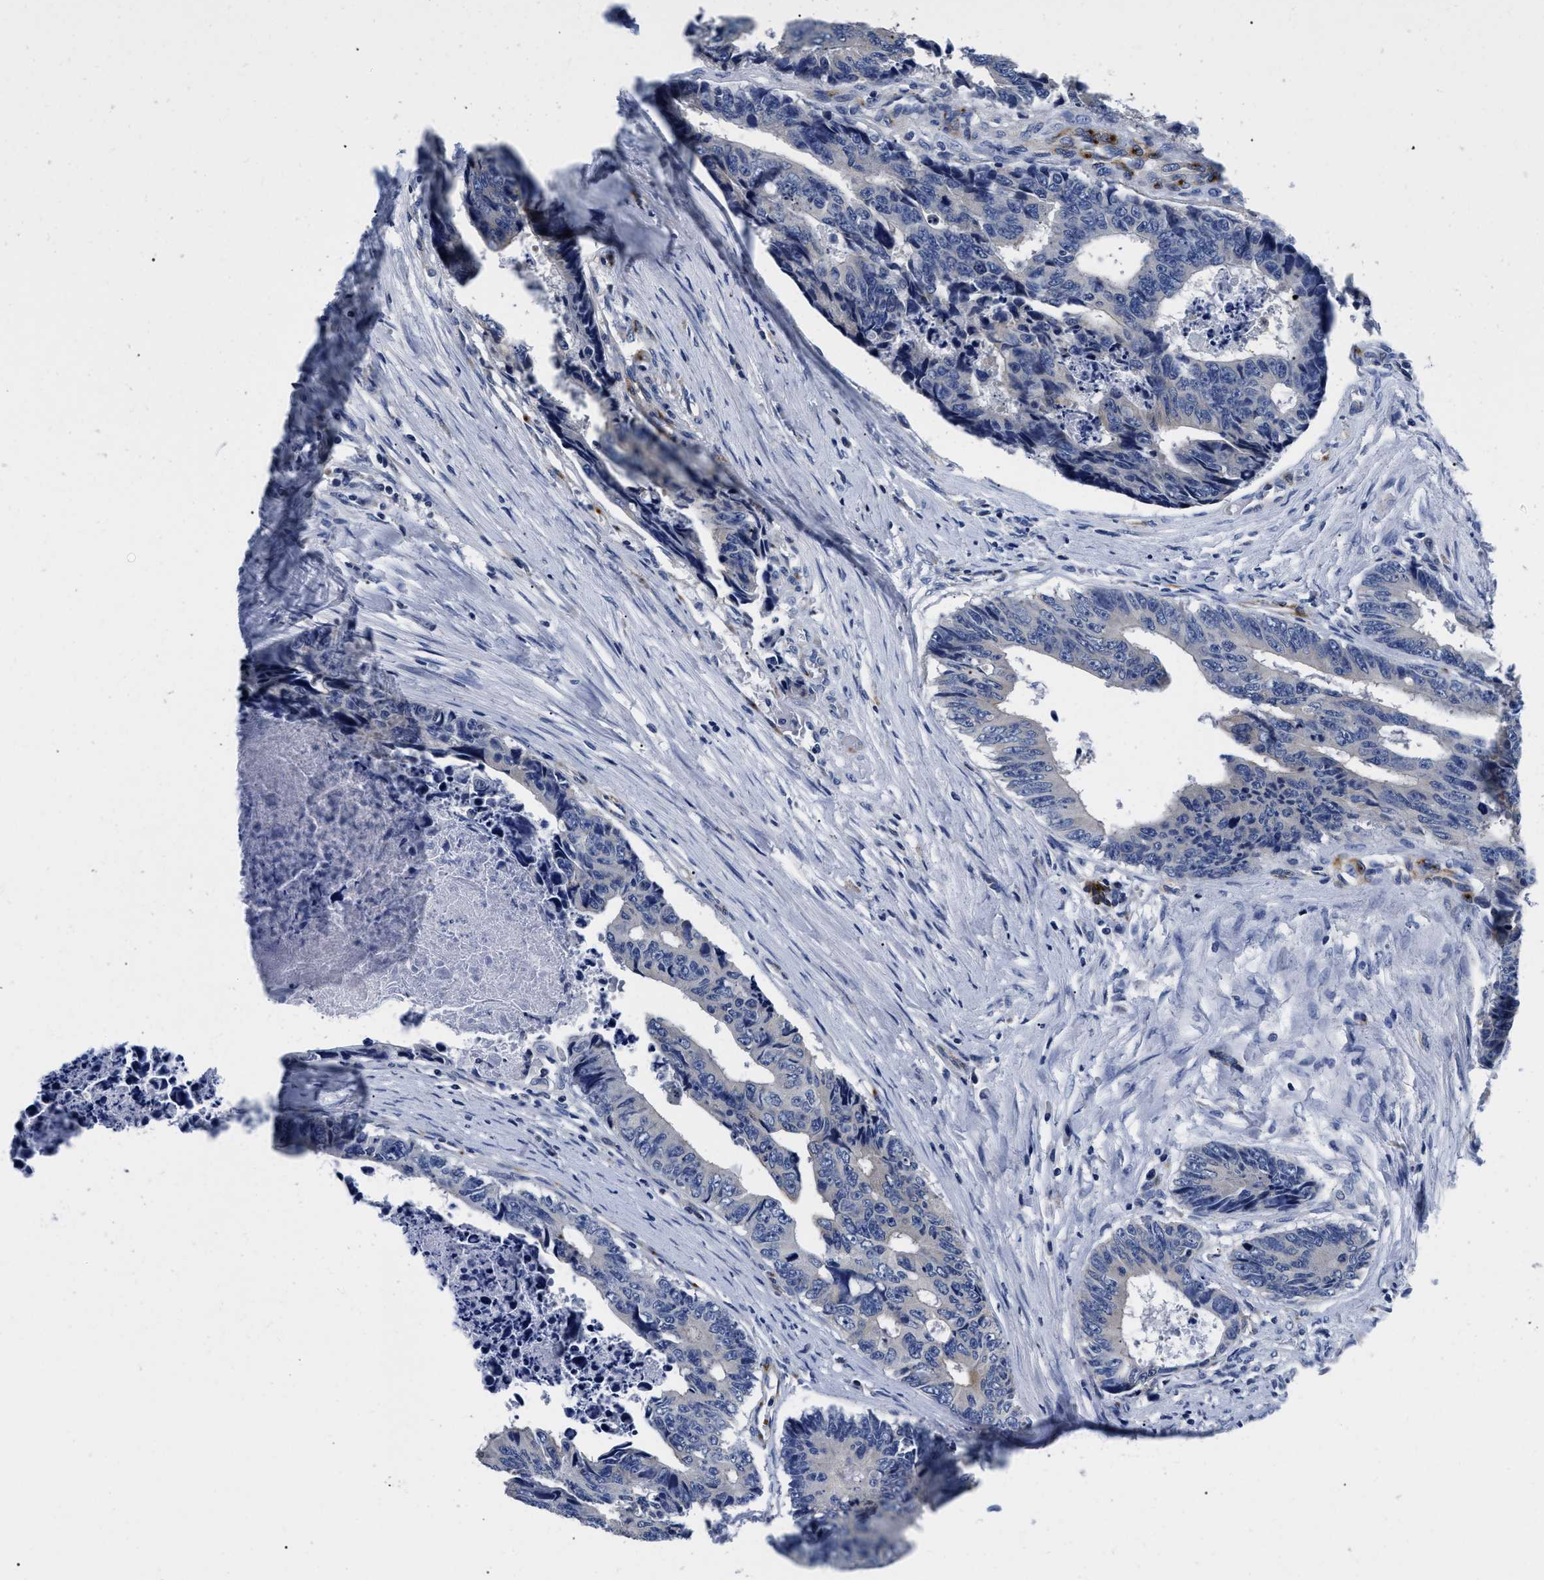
{"staining": {"intensity": "negative", "quantity": "none", "location": "none"}, "tissue": "colorectal cancer", "cell_type": "Tumor cells", "image_type": "cancer", "snomed": [{"axis": "morphology", "description": "Adenocarcinoma, NOS"}, {"axis": "topography", "description": "Rectum"}], "caption": "Tumor cells show no significant staining in colorectal cancer.", "gene": "SLC35F1", "patient": {"sex": "male", "age": 84}}